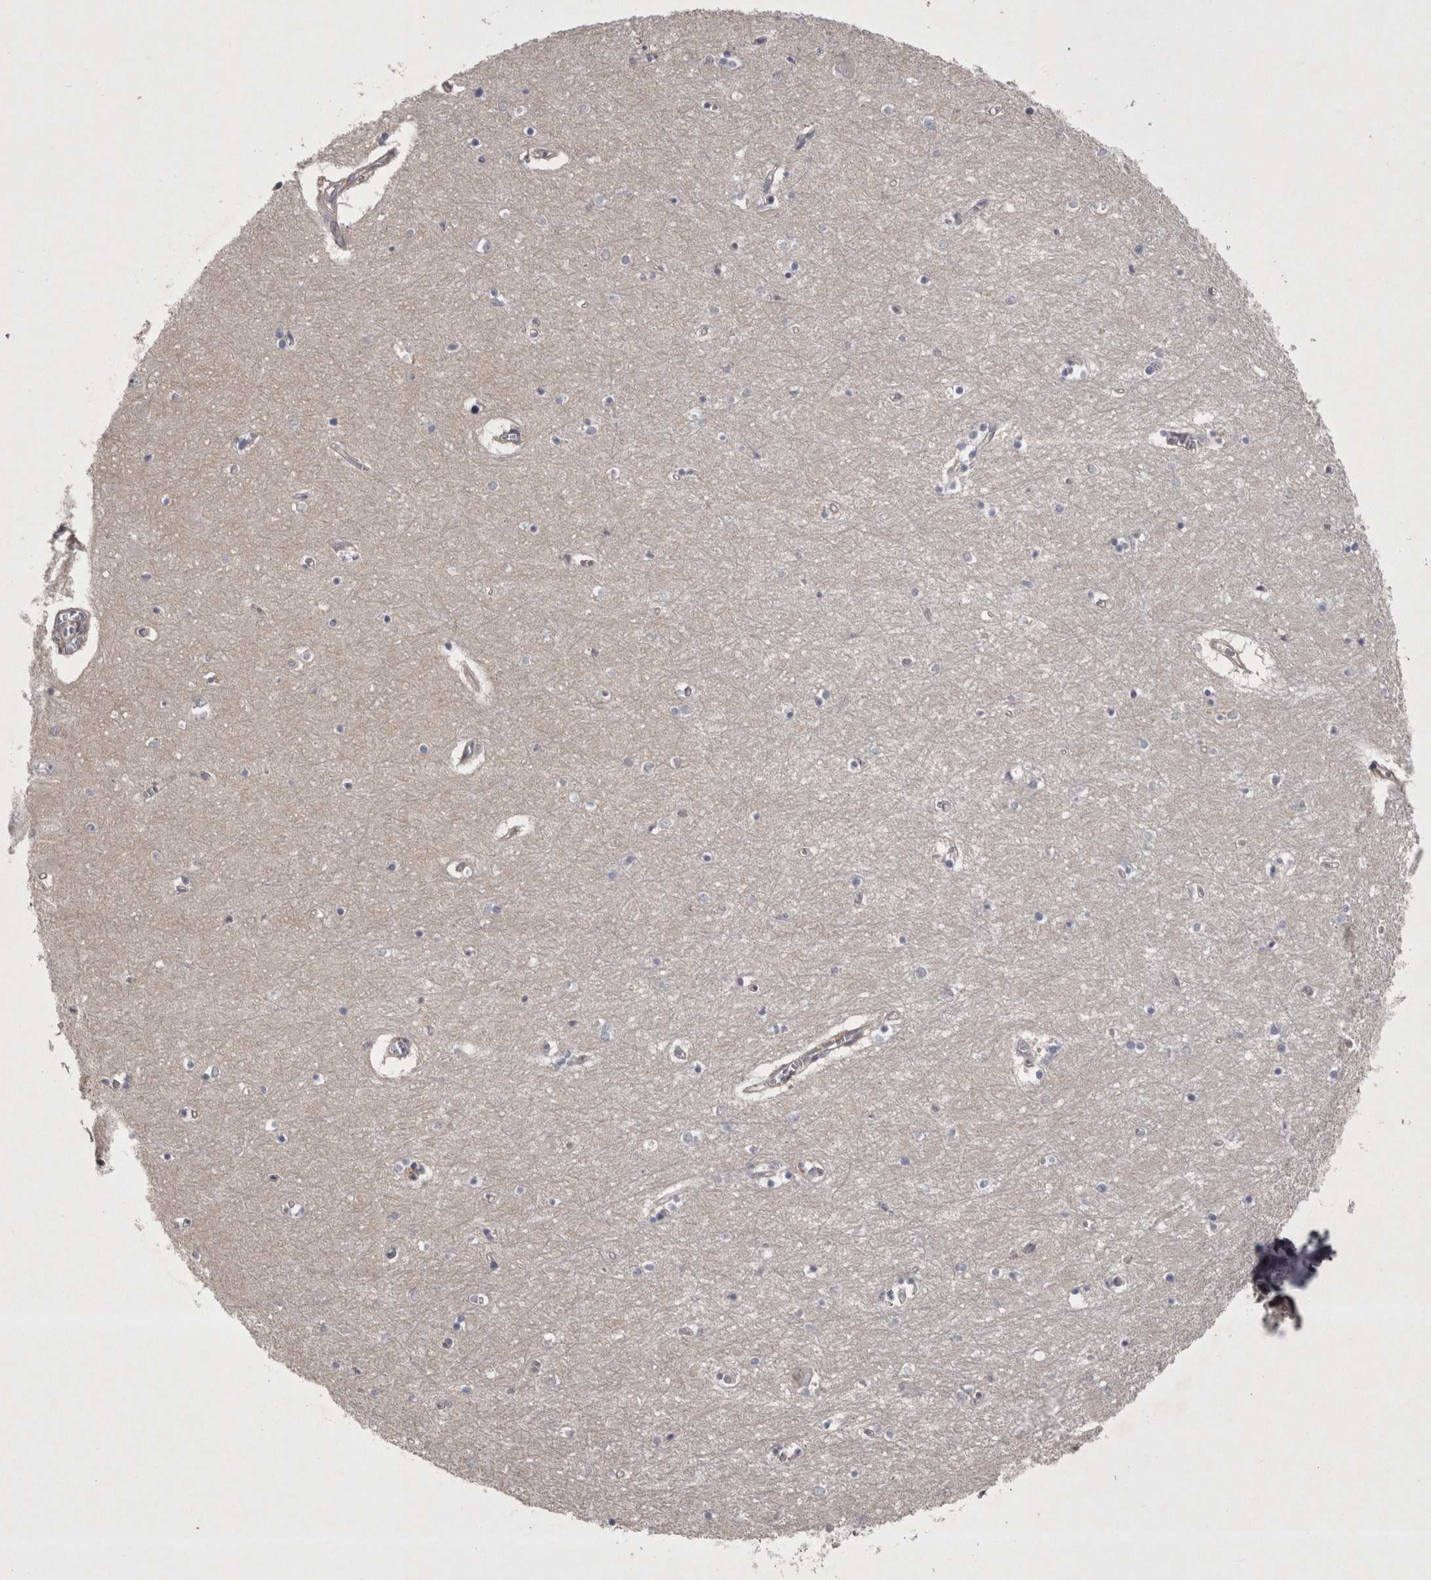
{"staining": {"intensity": "negative", "quantity": "none", "location": "none"}, "tissue": "hippocampus", "cell_type": "Glial cells", "image_type": "normal", "snomed": [{"axis": "morphology", "description": "Normal tissue, NOS"}, {"axis": "topography", "description": "Hippocampus"}], "caption": "This is a micrograph of immunohistochemistry staining of benign hippocampus, which shows no positivity in glial cells. The staining was performed using DAB (3,3'-diaminobenzidine) to visualize the protein expression in brown, while the nuclei were stained in blue with hematoxylin (Magnification: 20x).", "gene": "CTBS", "patient": {"sex": "male", "age": 70}}